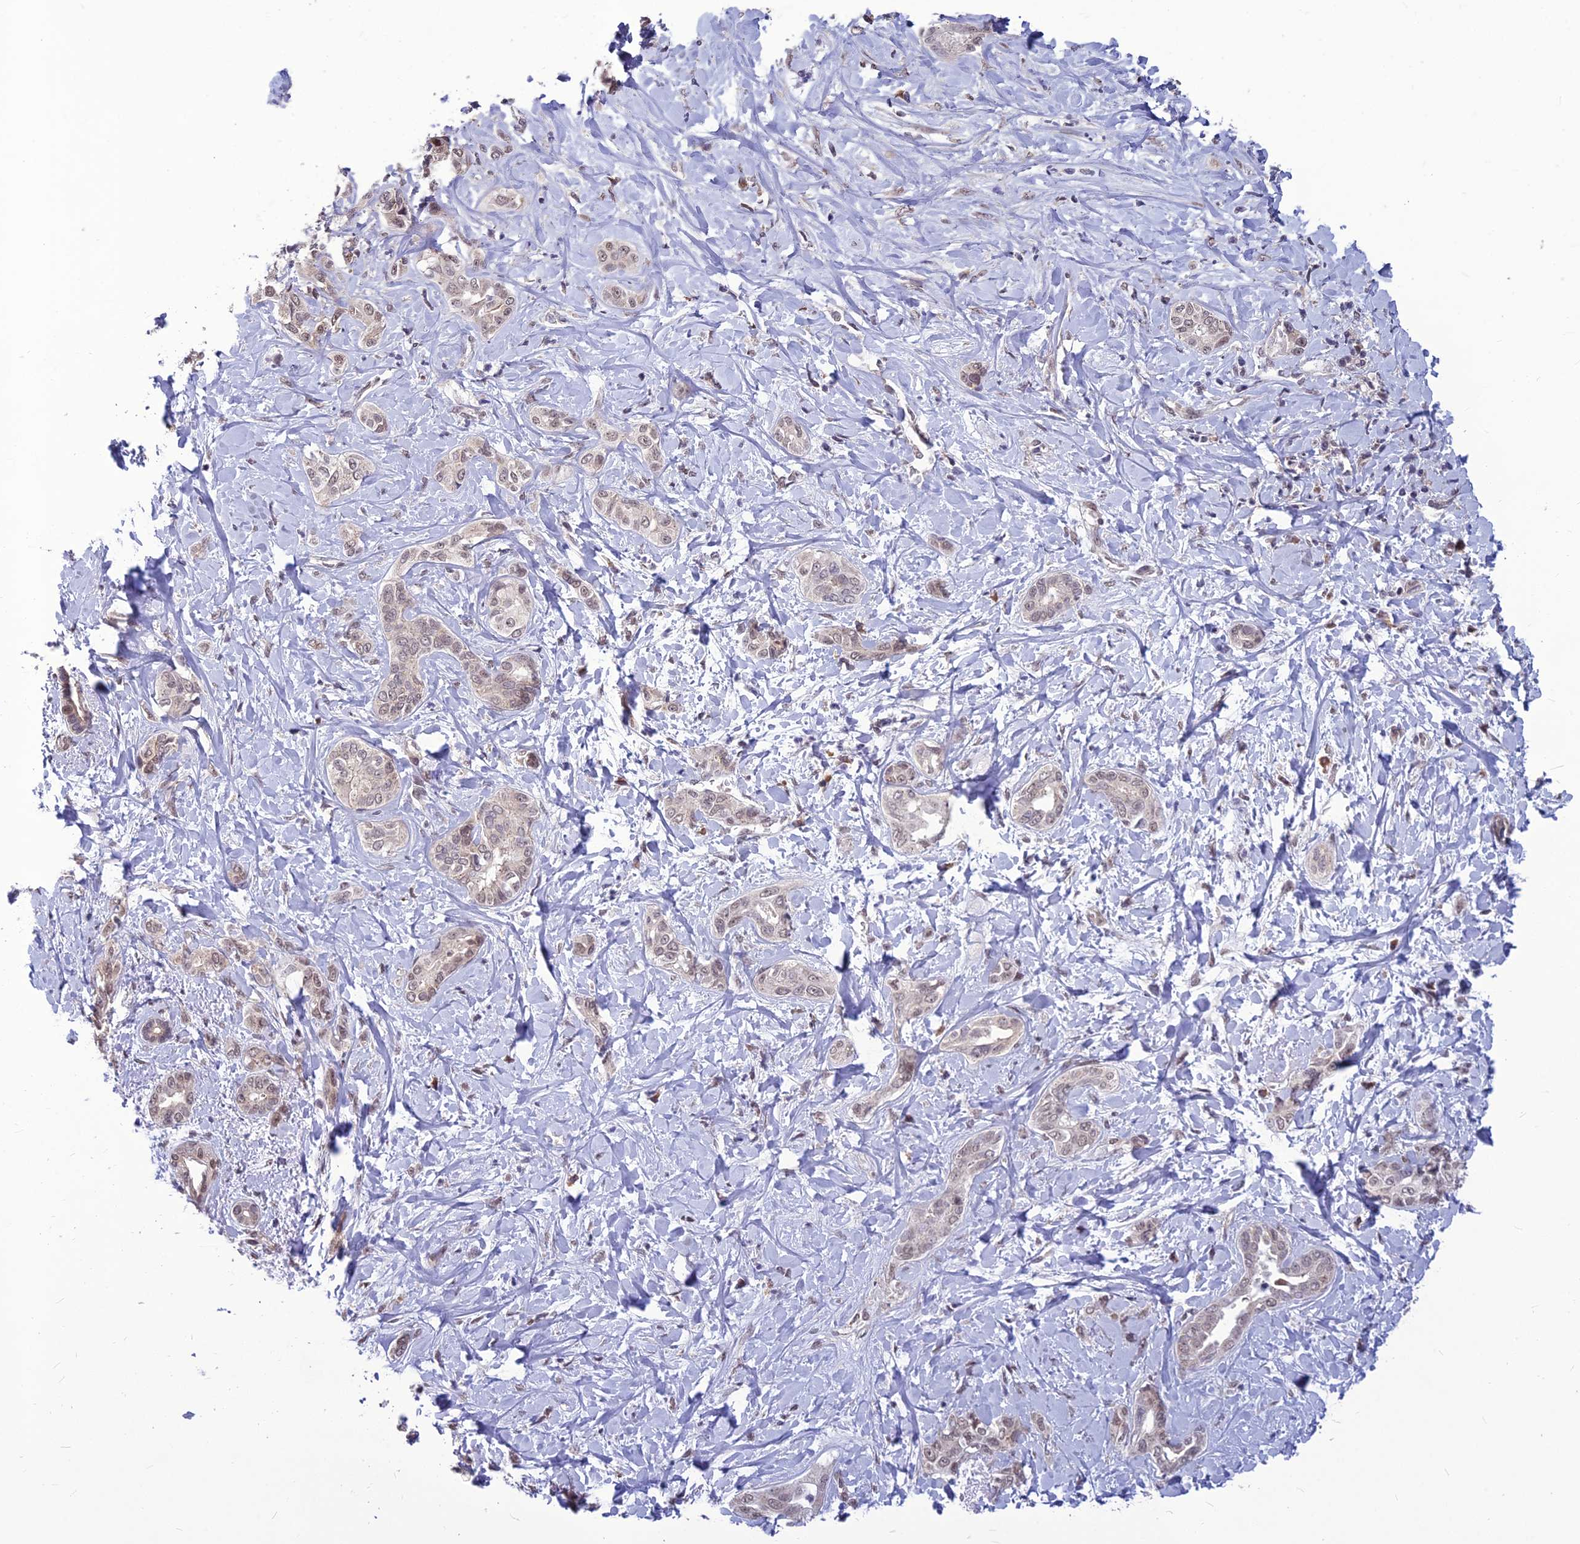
{"staining": {"intensity": "weak", "quantity": "<25%", "location": "nuclear"}, "tissue": "liver cancer", "cell_type": "Tumor cells", "image_type": "cancer", "snomed": [{"axis": "morphology", "description": "Cholangiocarcinoma"}, {"axis": "topography", "description": "Liver"}], "caption": "Liver cancer (cholangiocarcinoma) stained for a protein using immunohistochemistry reveals no positivity tumor cells.", "gene": "FBRS", "patient": {"sex": "female", "age": 77}}